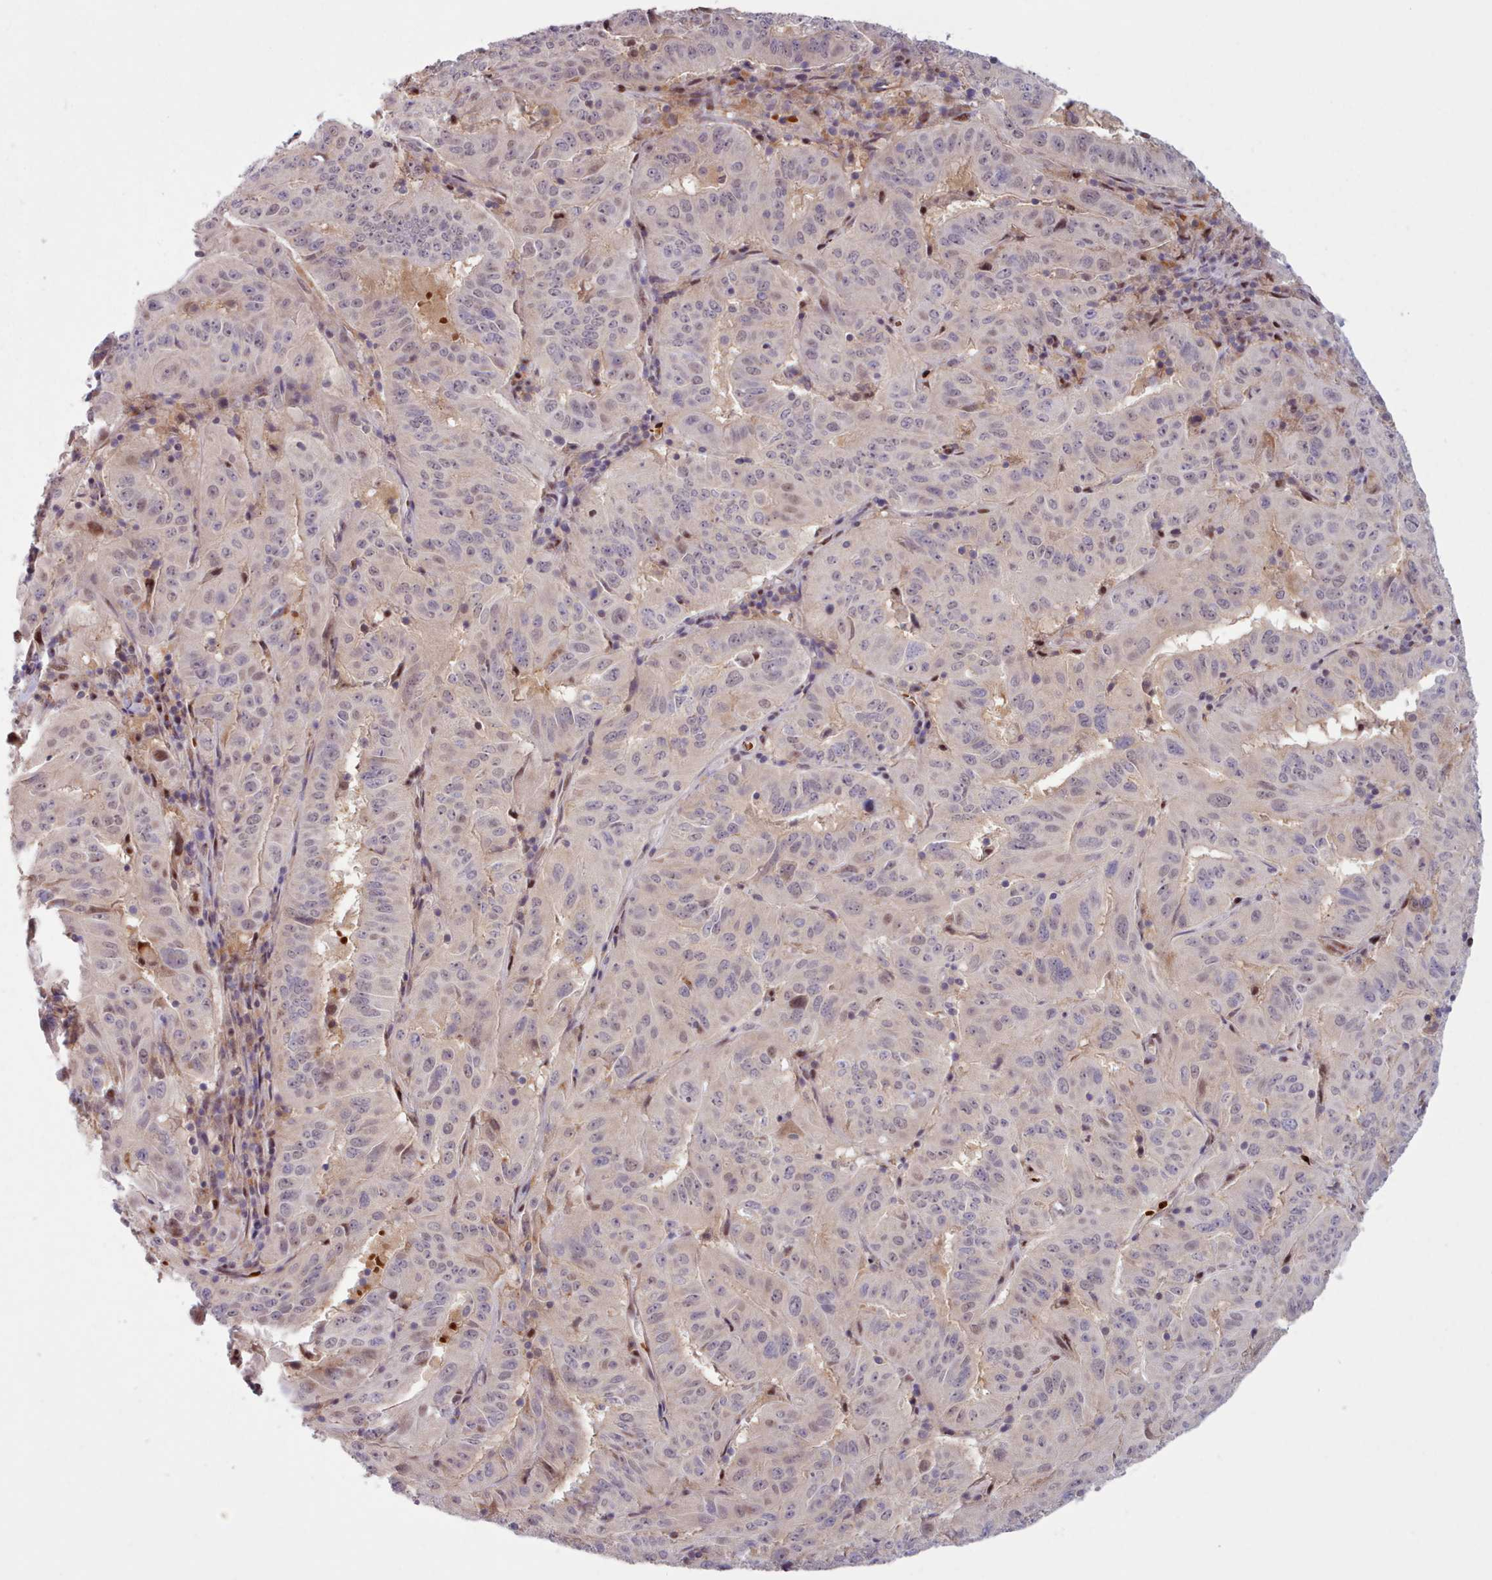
{"staining": {"intensity": "moderate", "quantity": "<25%", "location": "nuclear"}, "tissue": "pancreatic cancer", "cell_type": "Tumor cells", "image_type": "cancer", "snomed": [{"axis": "morphology", "description": "Adenocarcinoma, NOS"}, {"axis": "topography", "description": "Pancreas"}], "caption": "The photomicrograph exhibits immunohistochemical staining of pancreatic adenocarcinoma. There is moderate nuclear positivity is present in about <25% of tumor cells. Nuclei are stained in blue.", "gene": "KBTBD7", "patient": {"sex": "male", "age": 63}}